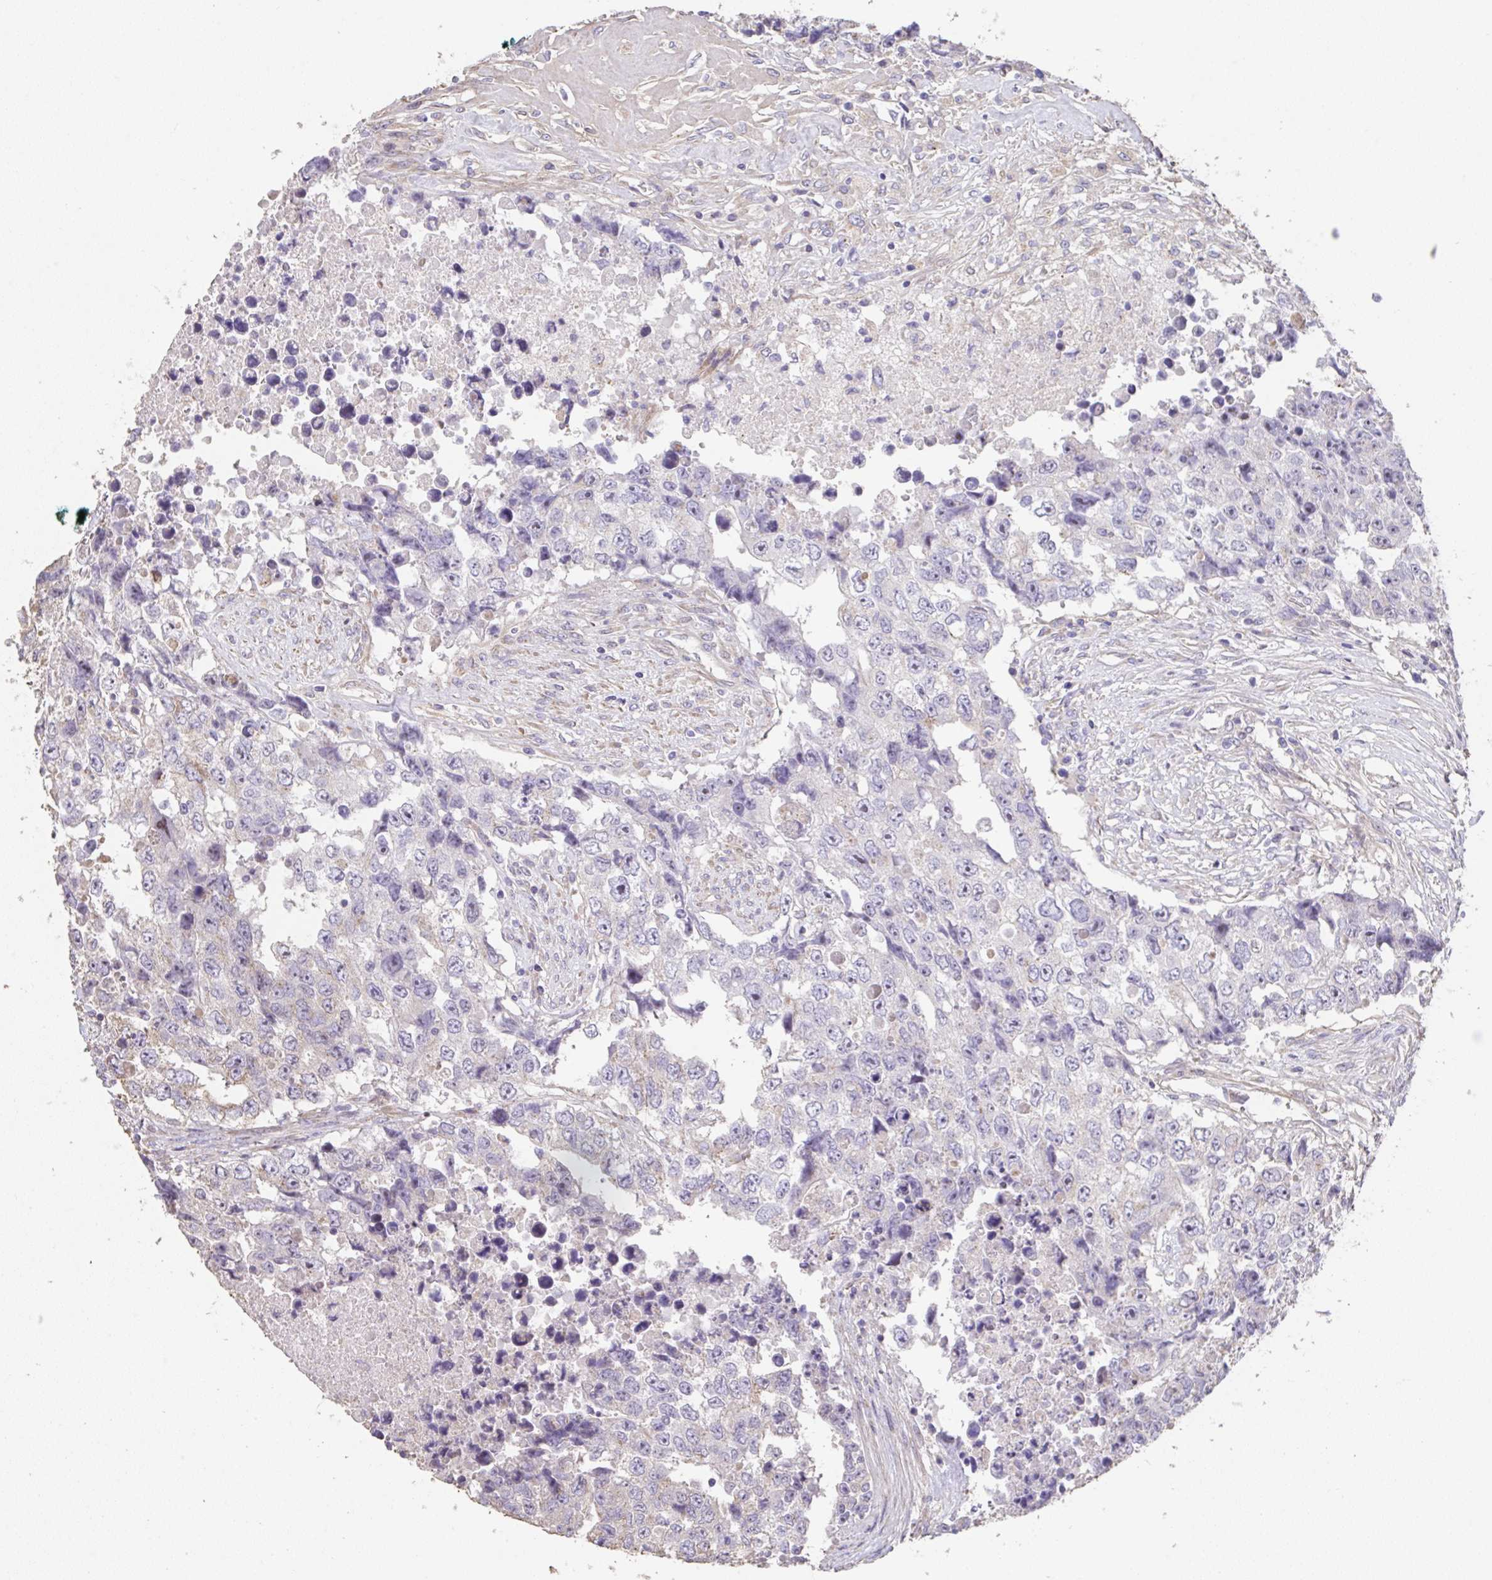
{"staining": {"intensity": "negative", "quantity": "none", "location": "none"}, "tissue": "testis cancer", "cell_type": "Tumor cells", "image_type": "cancer", "snomed": [{"axis": "morphology", "description": "Carcinoma, Embryonal, NOS"}, {"axis": "topography", "description": "Testis"}], "caption": "An immunohistochemistry histopathology image of embryonal carcinoma (testis) is shown. There is no staining in tumor cells of embryonal carcinoma (testis).", "gene": "RUNDC3B", "patient": {"sex": "male", "age": 24}}